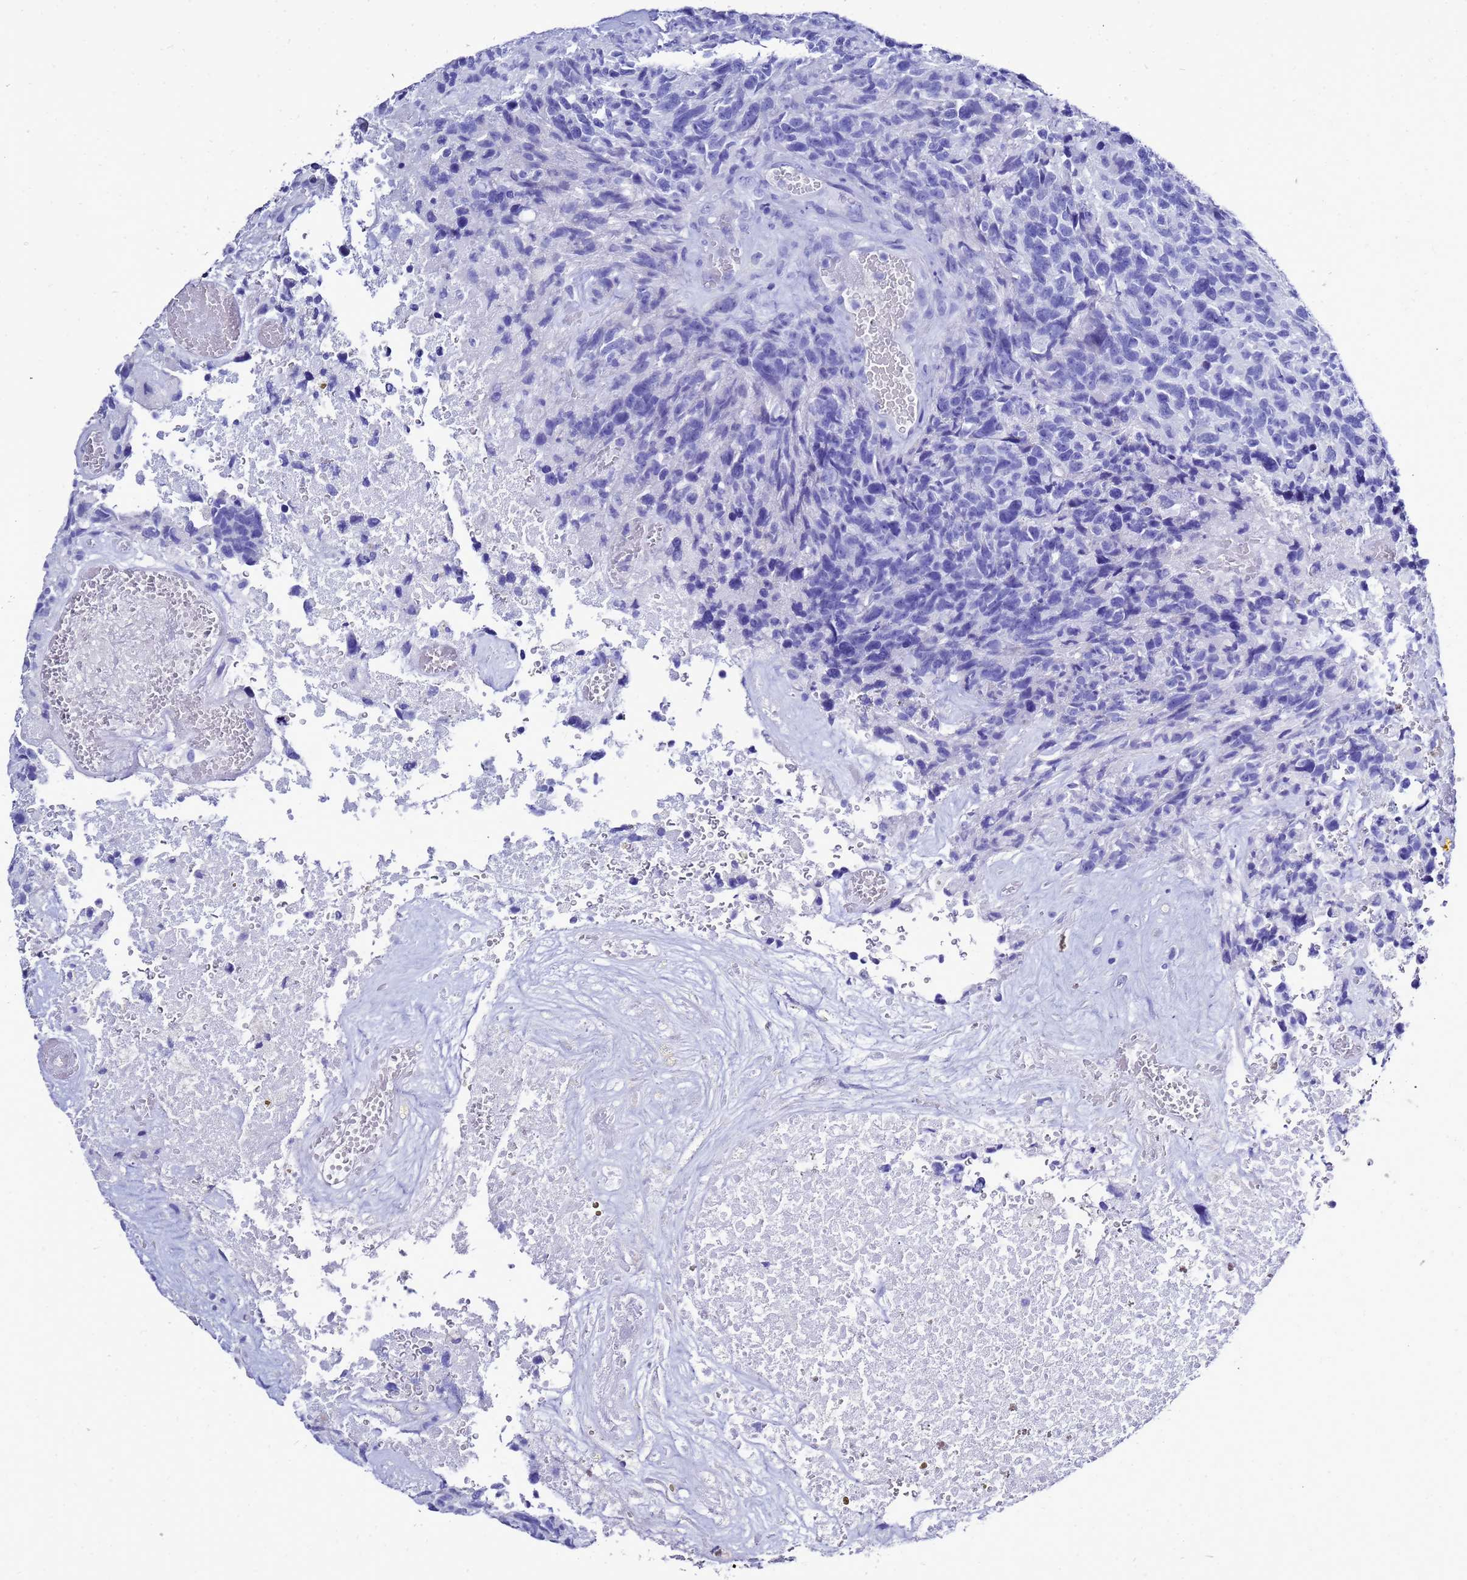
{"staining": {"intensity": "negative", "quantity": "none", "location": "none"}, "tissue": "glioma", "cell_type": "Tumor cells", "image_type": "cancer", "snomed": [{"axis": "morphology", "description": "Glioma, malignant, High grade"}, {"axis": "topography", "description": "Brain"}], "caption": "This photomicrograph is of malignant high-grade glioma stained with immunohistochemistry to label a protein in brown with the nuclei are counter-stained blue. There is no expression in tumor cells. Brightfield microscopy of immunohistochemistry (IHC) stained with DAB (brown) and hematoxylin (blue), captured at high magnification.", "gene": "LIPF", "patient": {"sex": "male", "age": 69}}